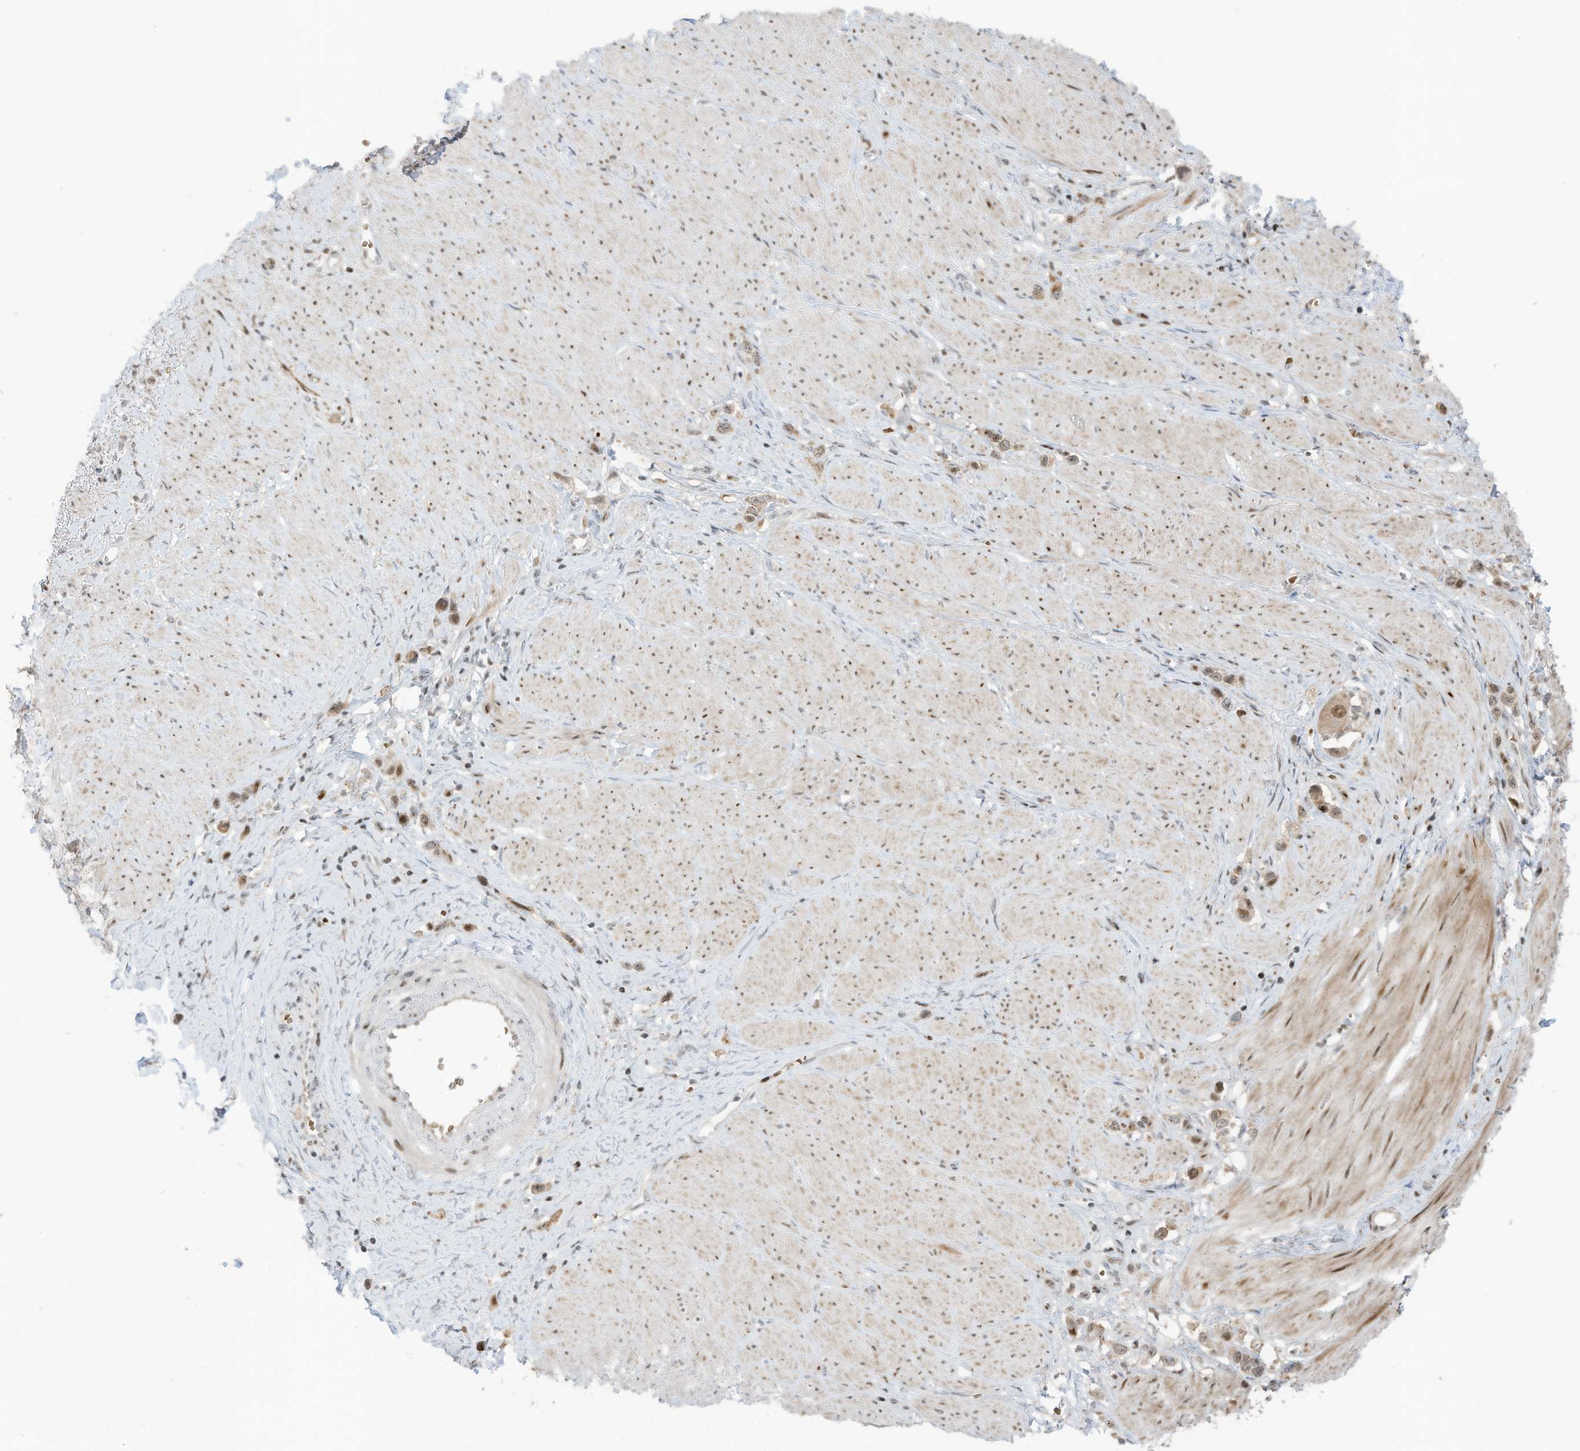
{"staining": {"intensity": "weak", "quantity": "25%-75%", "location": "nuclear"}, "tissue": "stomach cancer", "cell_type": "Tumor cells", "image_type": "cancer", "snomed": [{"axis": "morphology", "description": "Adenocarcinoma, NOS"}, {"axis": "topography", "description": "Stomach"}], "caption": "A high-resolution micrograph shows immunohistochemistry staining of stomach cancer (adenocarcinoma), which reveals weak nuclear positivity in about 25%-75% of tumor cells.", "gene": "ZCWPW2", "patient": {"sex": "female", "age": 65}}